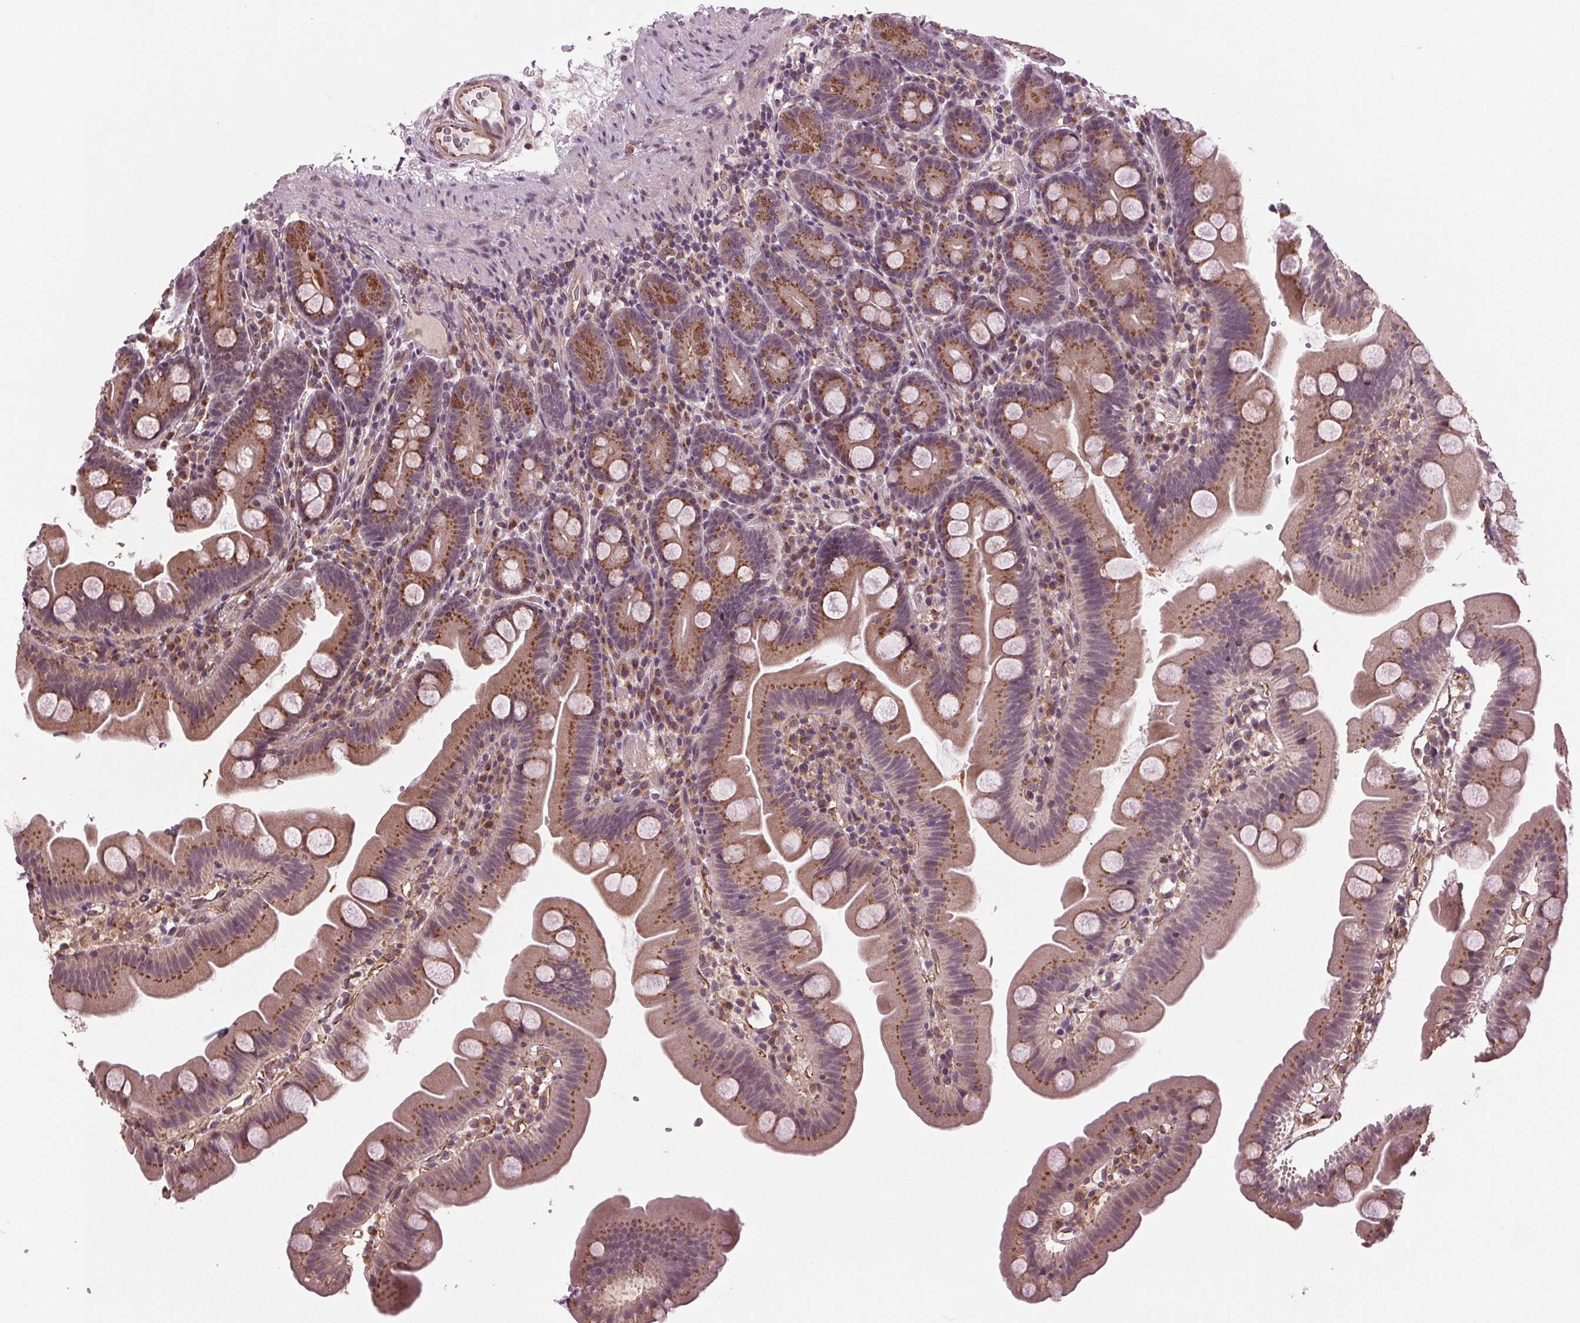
{"staining": {"intensity": "moderate", "quantity": ">75%", "location": "cytoplasmic/membranous"}, "tissue": "small intestine", "cell_type": "Glandular cells", "image_type": "normal", "snomed": [{"axis": "morphology", "description": "Normal tissue, NOS"}, {"axis": "topography", "description": "Small intestine"}], "caption": "High-magnification brightfield microscopy of benign small intestine stained with DAB (3,3'-diaminobenzidine) (brown) and counterstained with hematoxylin (blue). glandular cells exhibit moderate cytoplasmic/membranous positivity is present in about>75% of cells.", "gene": "BSDC1", "patient": {"sex": "female", "age": 68}}